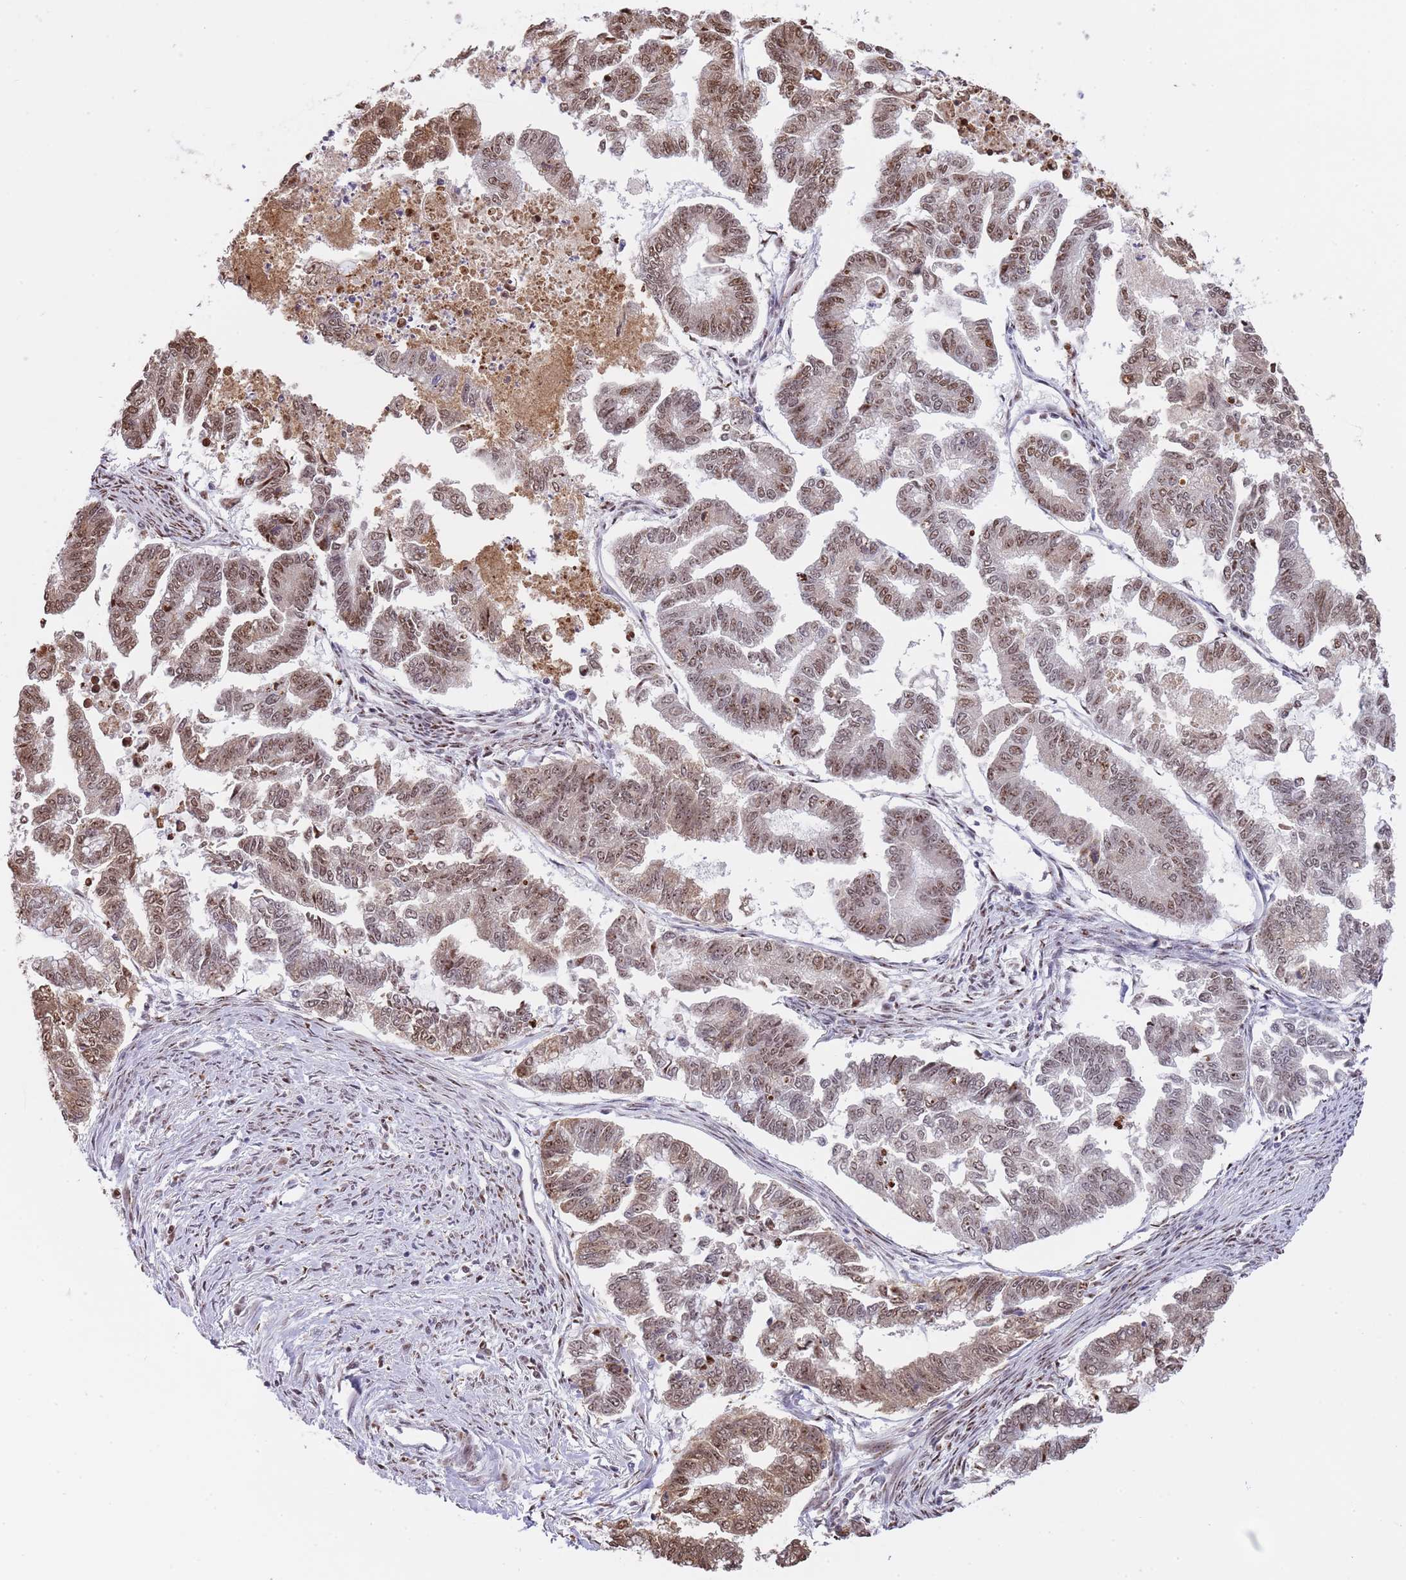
{"staining": {"intensity": "moderate", "quantity": ">75%", "location": "nuclear"}, "tissue": "endometrial cancer", "cell_type": "Tumor cells", "image_type": "cancer", "snomed": [{"axis": "morphology", "description": "Adenocarcinoma, NOS"}, {"axis": "topography", "description": "Endometrium"}], "caption": "Protein staining reveals moderate nuclear expression in approximately >75% of tumor cells in endometrial cancer. The protein of interest is shown in brown color, while the nuclei are stained blue.", "gene": "EVC2", "patient": {"sex": "female", "age": 79}}